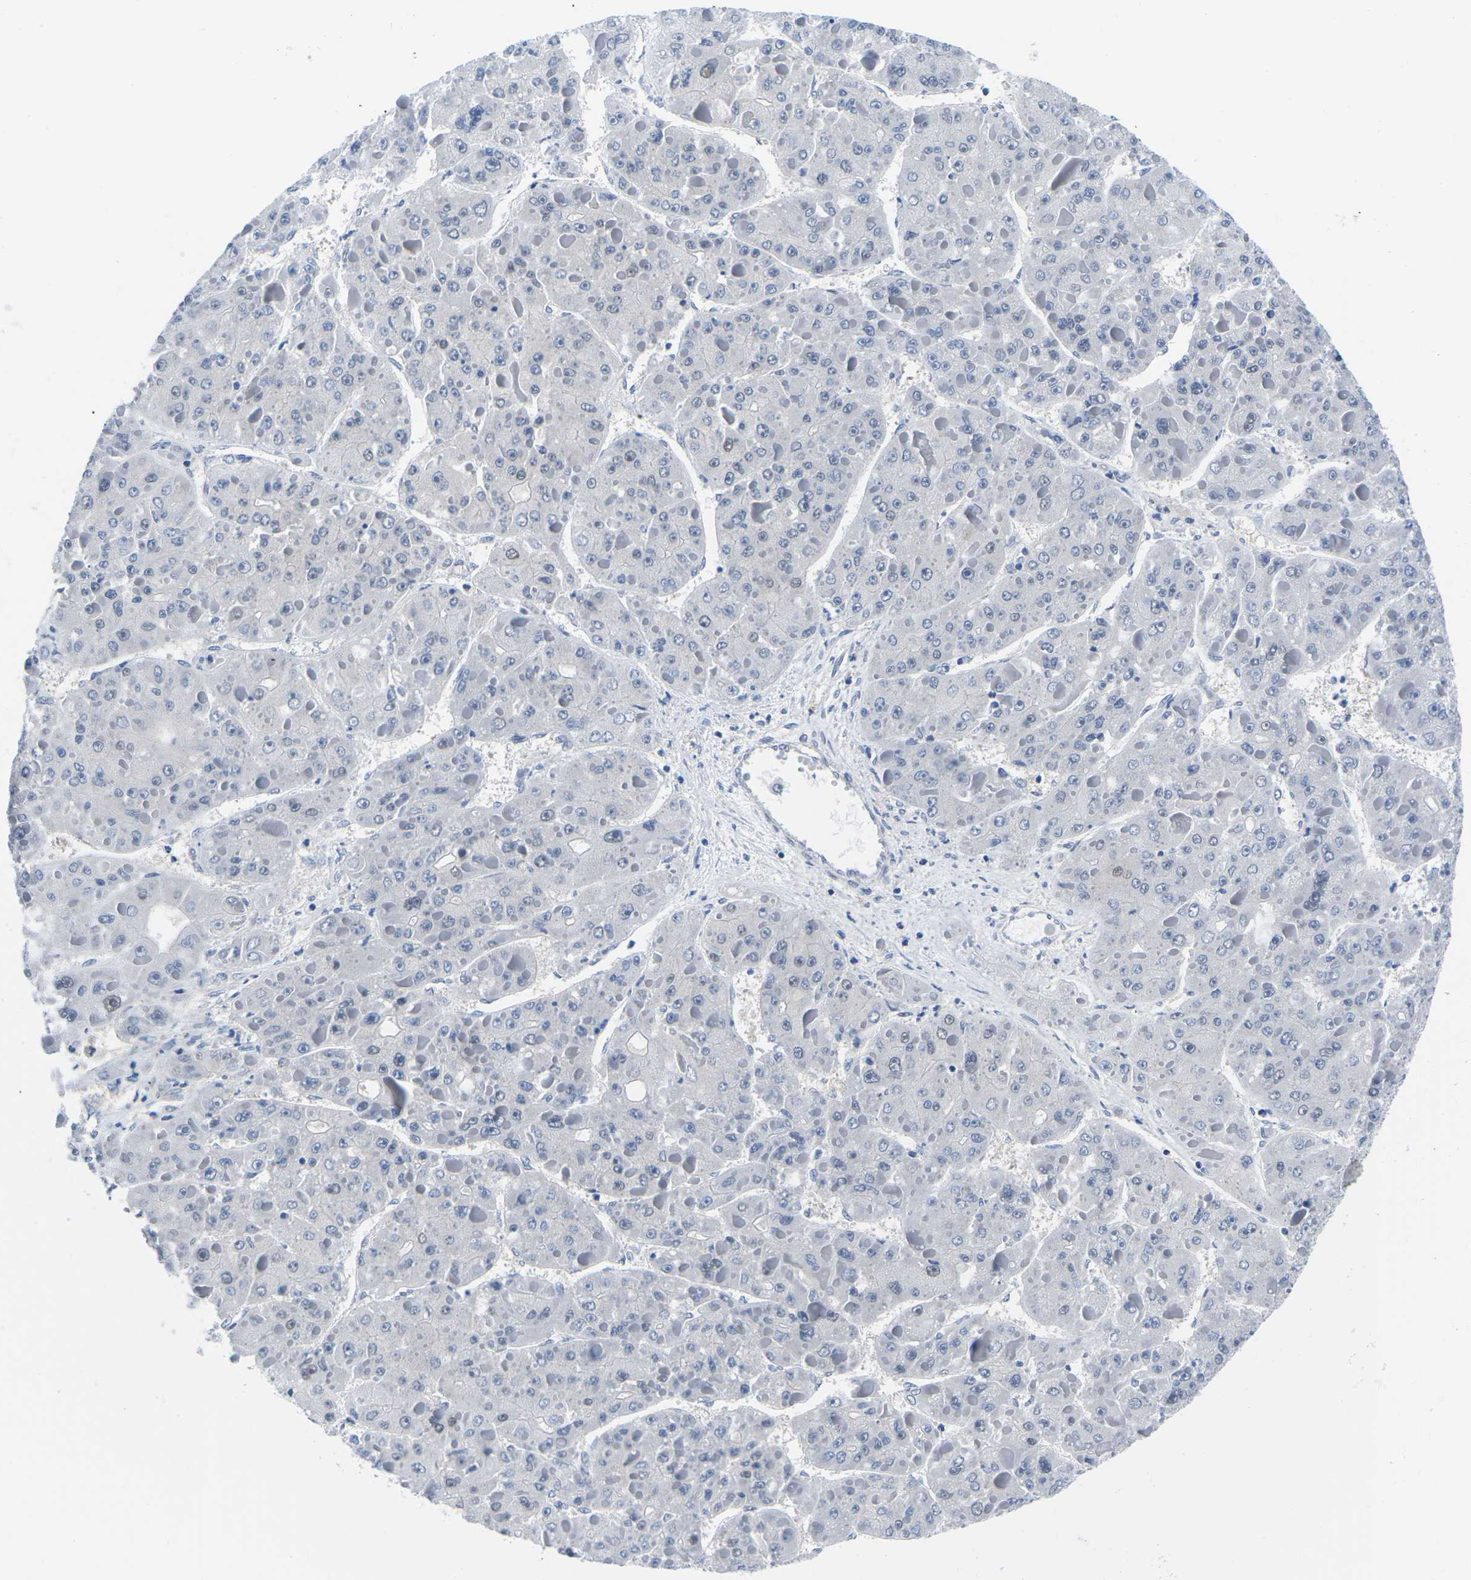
{"staining": {"intensity": "negative", "quantity": "none", "location": "none"}, "tissue": "liver cancer", "cell_type": "Tumor cells", "image_type": "cancer", "snomed": [{"axis": "morphology", "description": "Carcinoma, Hepatocellular, NOS"}, {"axis": "topography", "description": "Liver"}], "caption": "A photomicrograph of human liver hepatocellular carcinoma is negative for staining in tumor cells. (Brightfield microscopy of DAB (3,3'-diaminobenzidine) immunohistochemistry at high magnification).", "gene": "UBA7", "patient": {"sex": "female", "age": 73}}